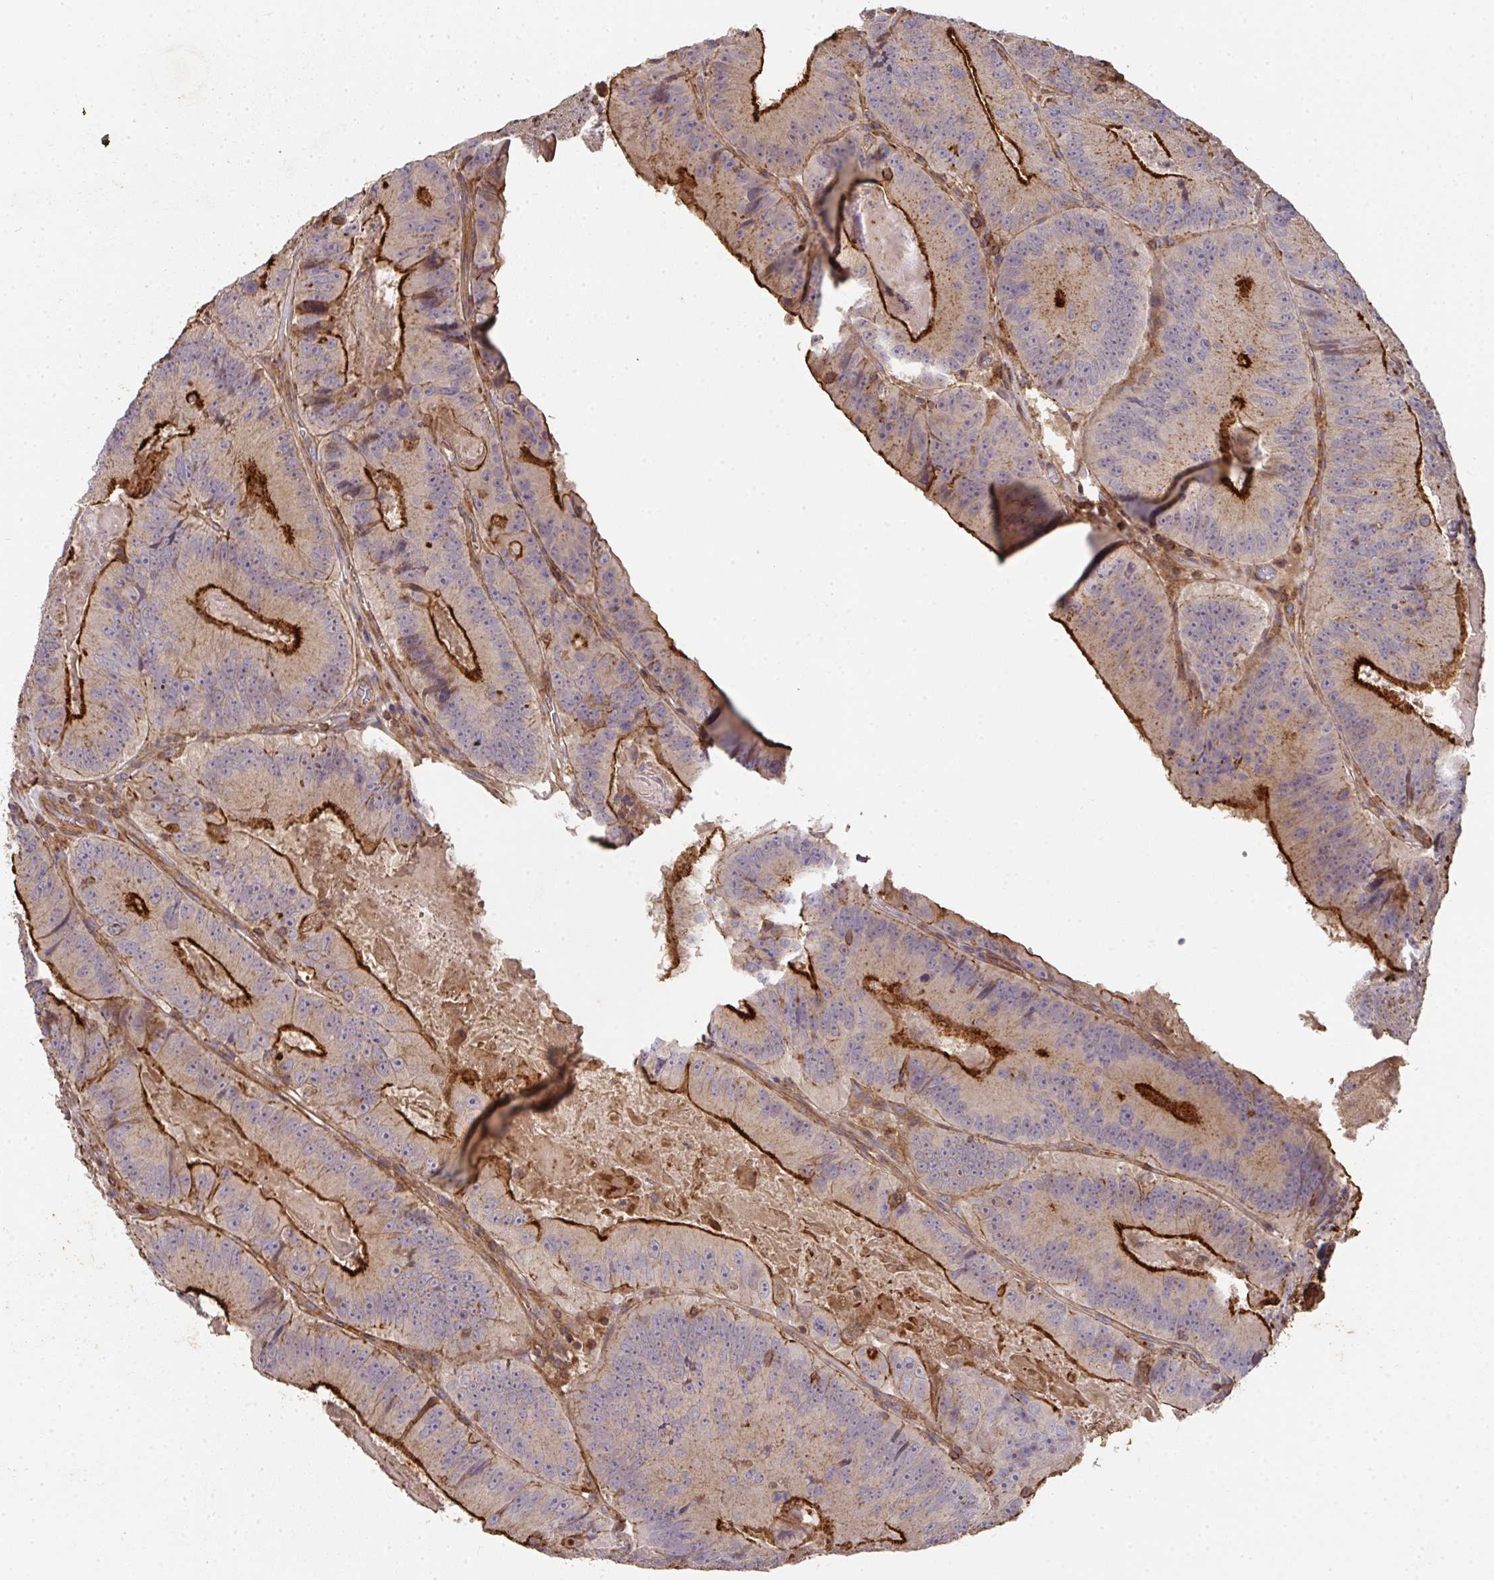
{"staining": {"intensity": "strong", "quantity": "25%-75%", "location": "cytoplasmic/membranous"}, "tissue": "colorectal cancer", "cell_type": "Tumor cells", "image_type": "cancer", "snomed": [{"axis": "morphology", "description": "Adenocarcinoma, NOS"}, {"axis": "topography", "description": "Colon"}], "caption": "A high-resolution image shows immunohistochemistry (IHC) staining of adenocarcinoma (colorectal), which displays strong cytoplasmic/membranous staining in about 25%-75% of tumor cells.", "gene": "TNMD", "patient": {"sex": "female", "age": 86}}